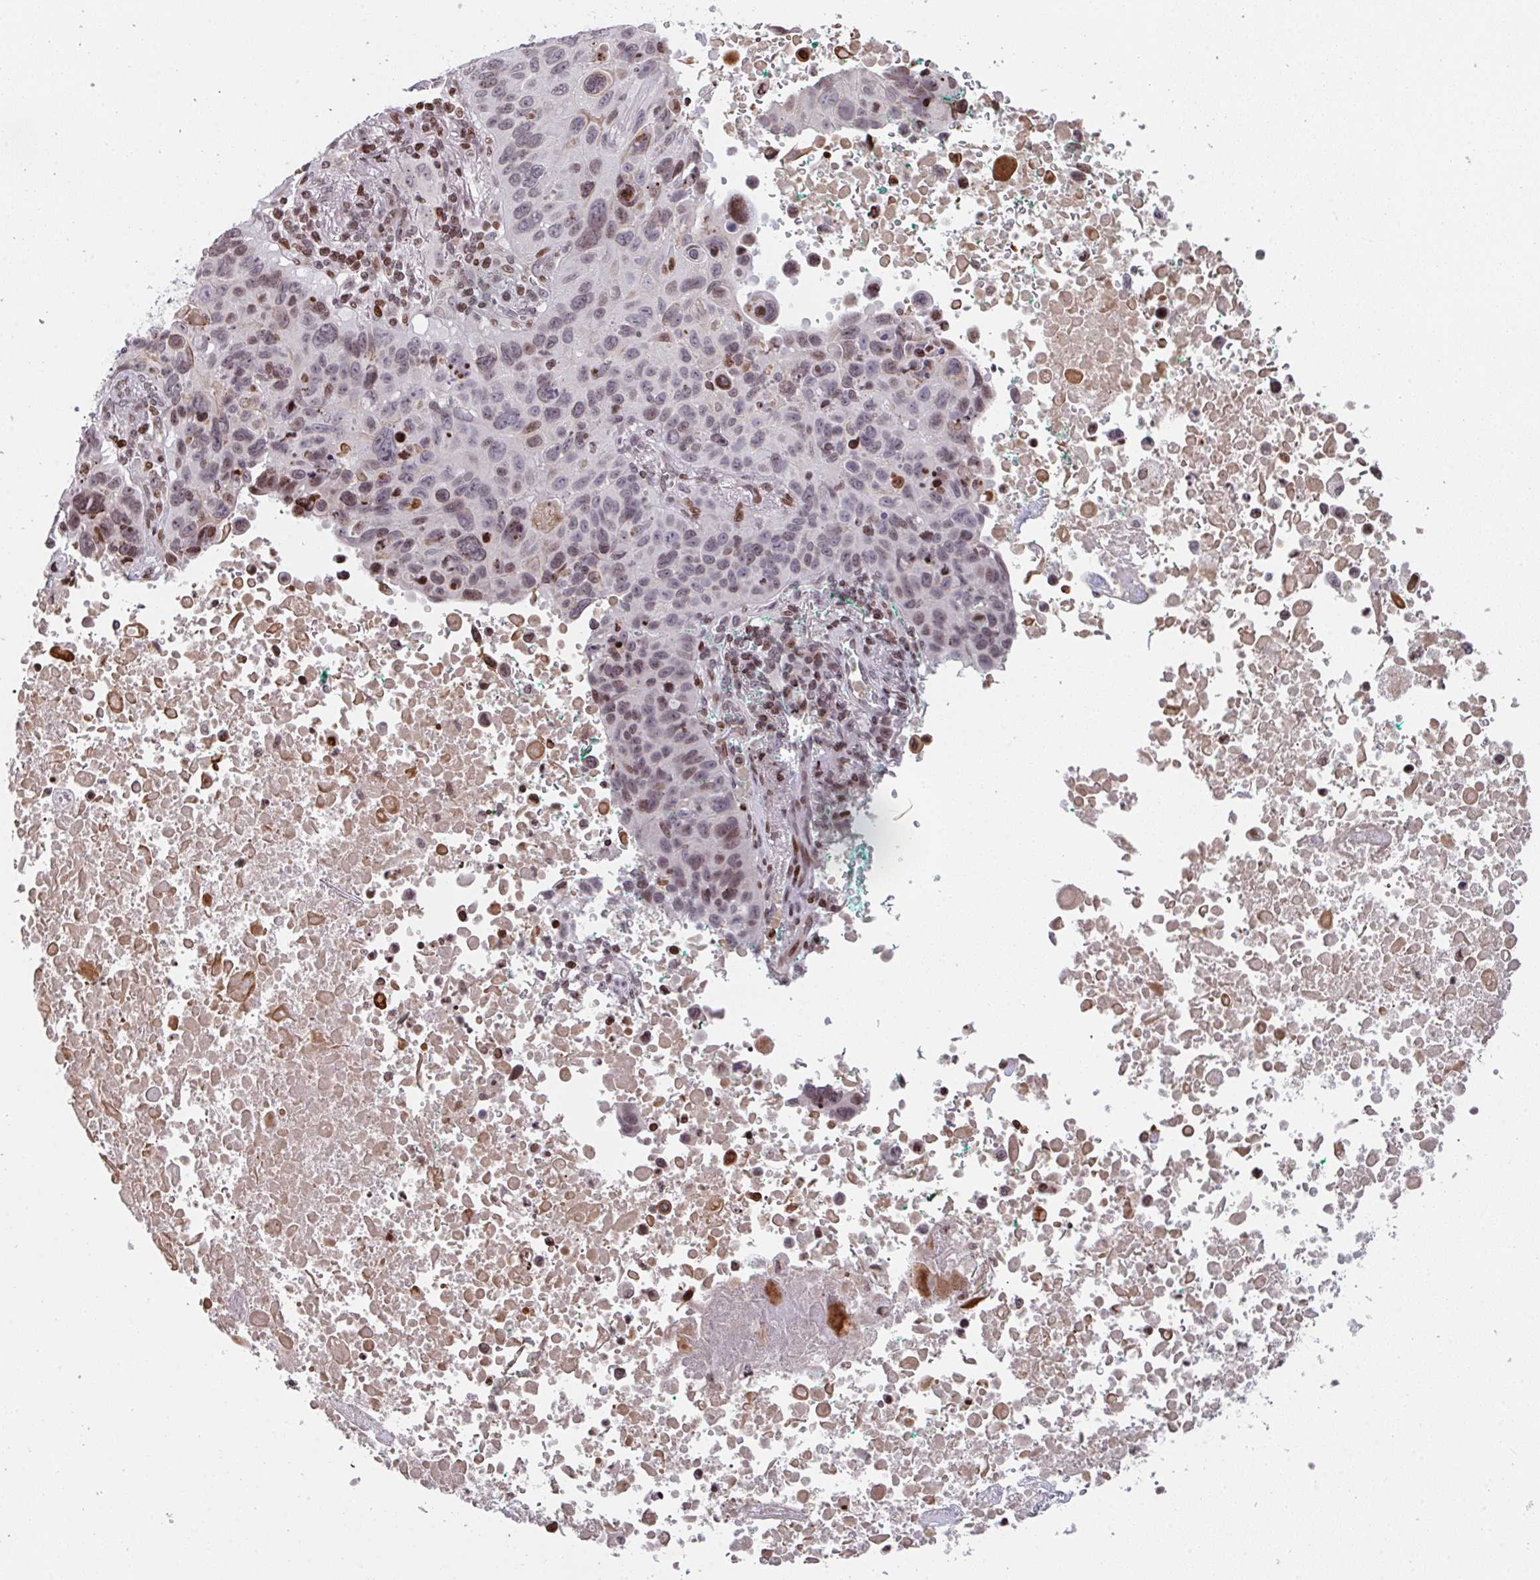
{"staining": {"intensity": "moderate", "quantity": "25%-75%", "location": "nuclear"}, "tissue": "lung cancer", "cell_type": "Tumor cells", "image_type": "cancer", "snomed": [{"axis": "morphology", "description": "Squamous cell carcinoma, NOS"}, {"axis": "topography", "description": "Lung"}], "caption": "An immunohistochemistry micrograph of tumor tissue is shown. Protein staining in brown labels moderate nuclear positivity in squamous cell carcinoma (lung) within tumor cells. The staining was performed using DAB (3,3'-diaminobenzidine) to visualize the protein expression in brown, while the nuclei were stained in blue with hematoxylin (Magnification: 20x).", "gene": "PCDHB8", "patient": {"sex": "male", "age": 66}}